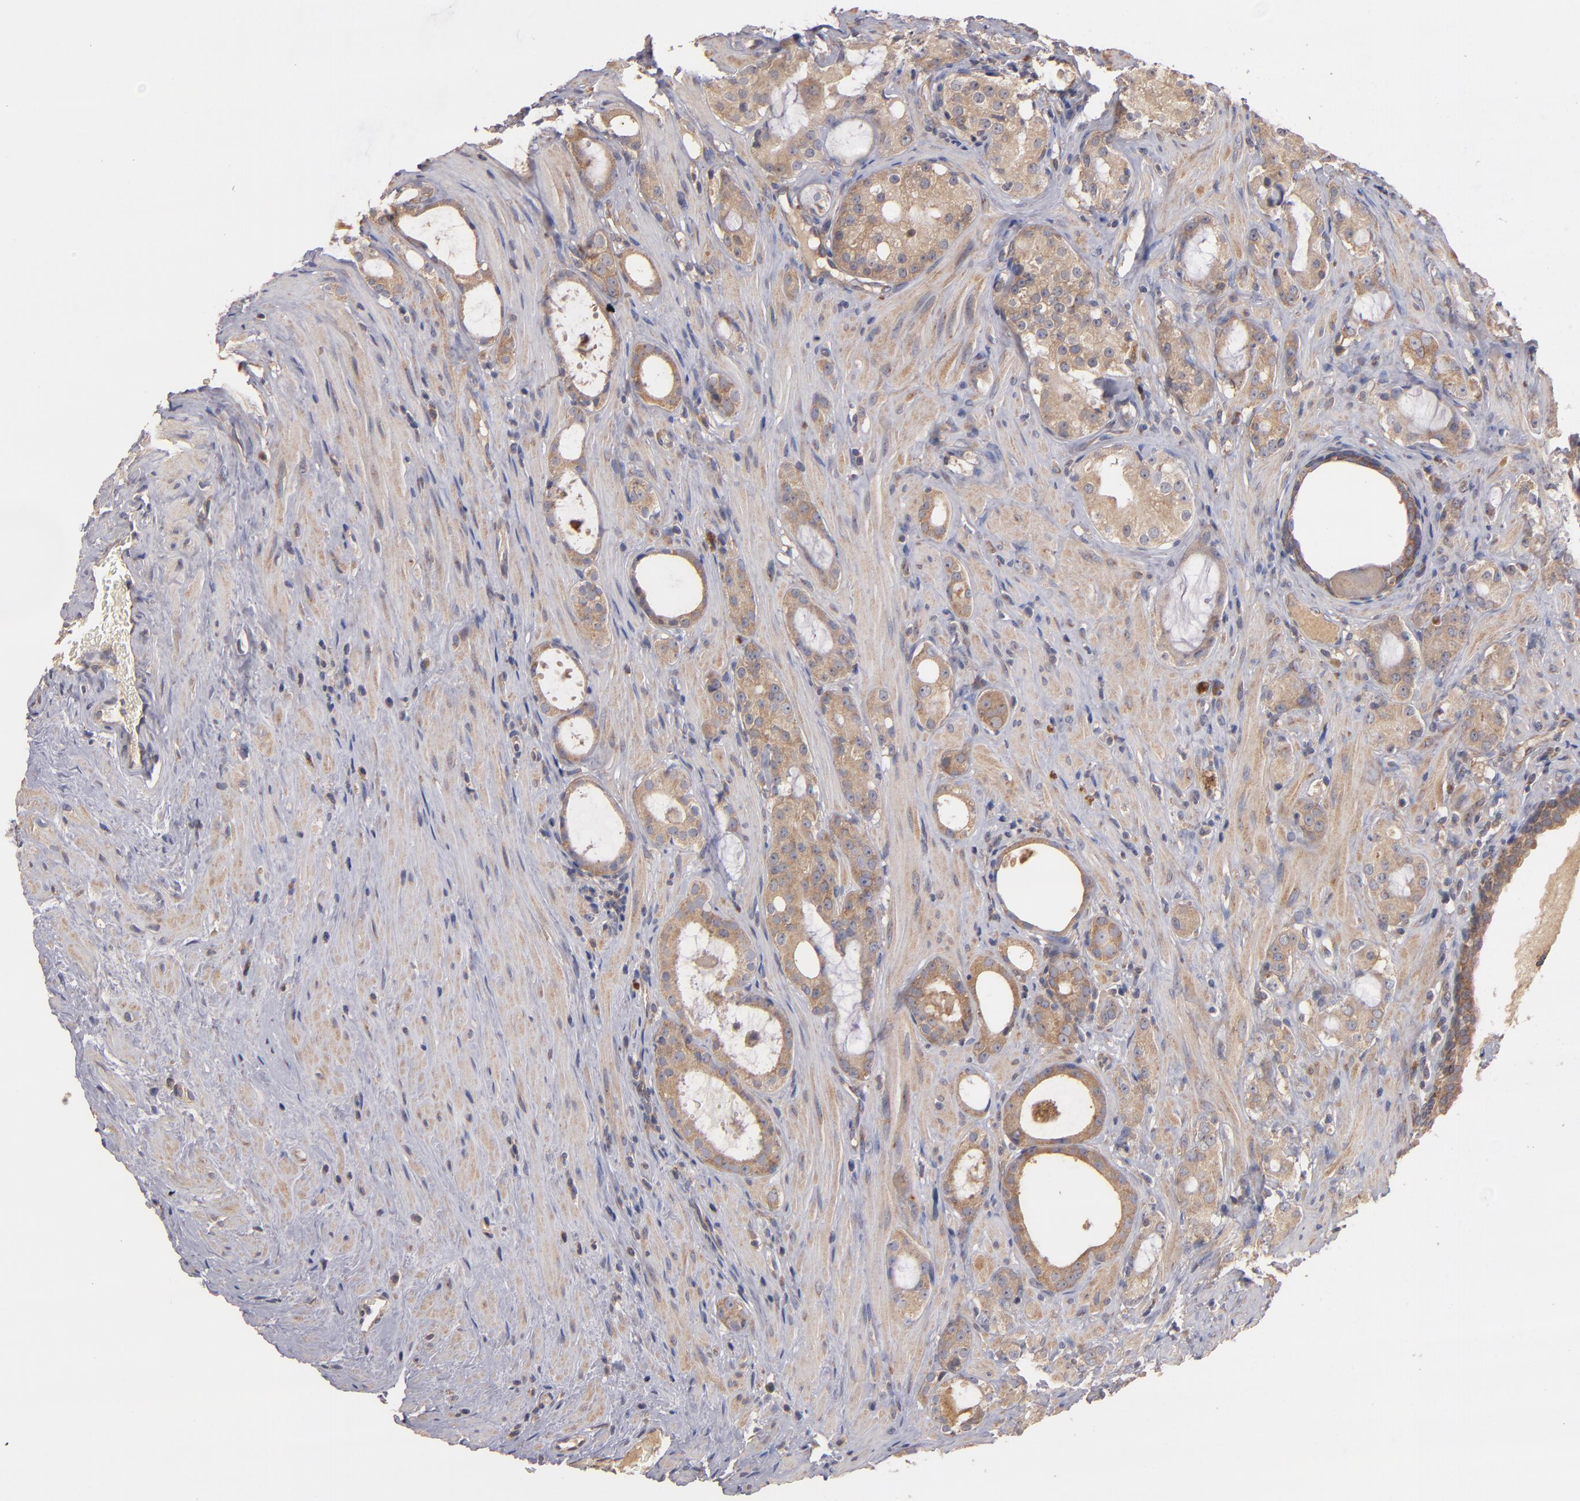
{"staining": {"intensity": "weak", "quantity": "25%-75%", "location": "cytoplasmic/membranous"}, "tissue": "prostate cancer", "cell_type": "Tumor cells", "image_type": "cancer", "snomed": [{"axis": "morphology", "description": "Adenocarcinoma, Medium grade"}, {"axis": "topography", "description": "Prostate"}], "caption": "Protein analysis of prostate cancer tissue displays weak cytoplasmic/membranous positivity in approximately 25%-75% of tumor cells. The protein of interest is shown in brown color, while the nuclei are stained blue.", "gene": "UPF3B", "patient": {"sex": "male", "age": 73}}